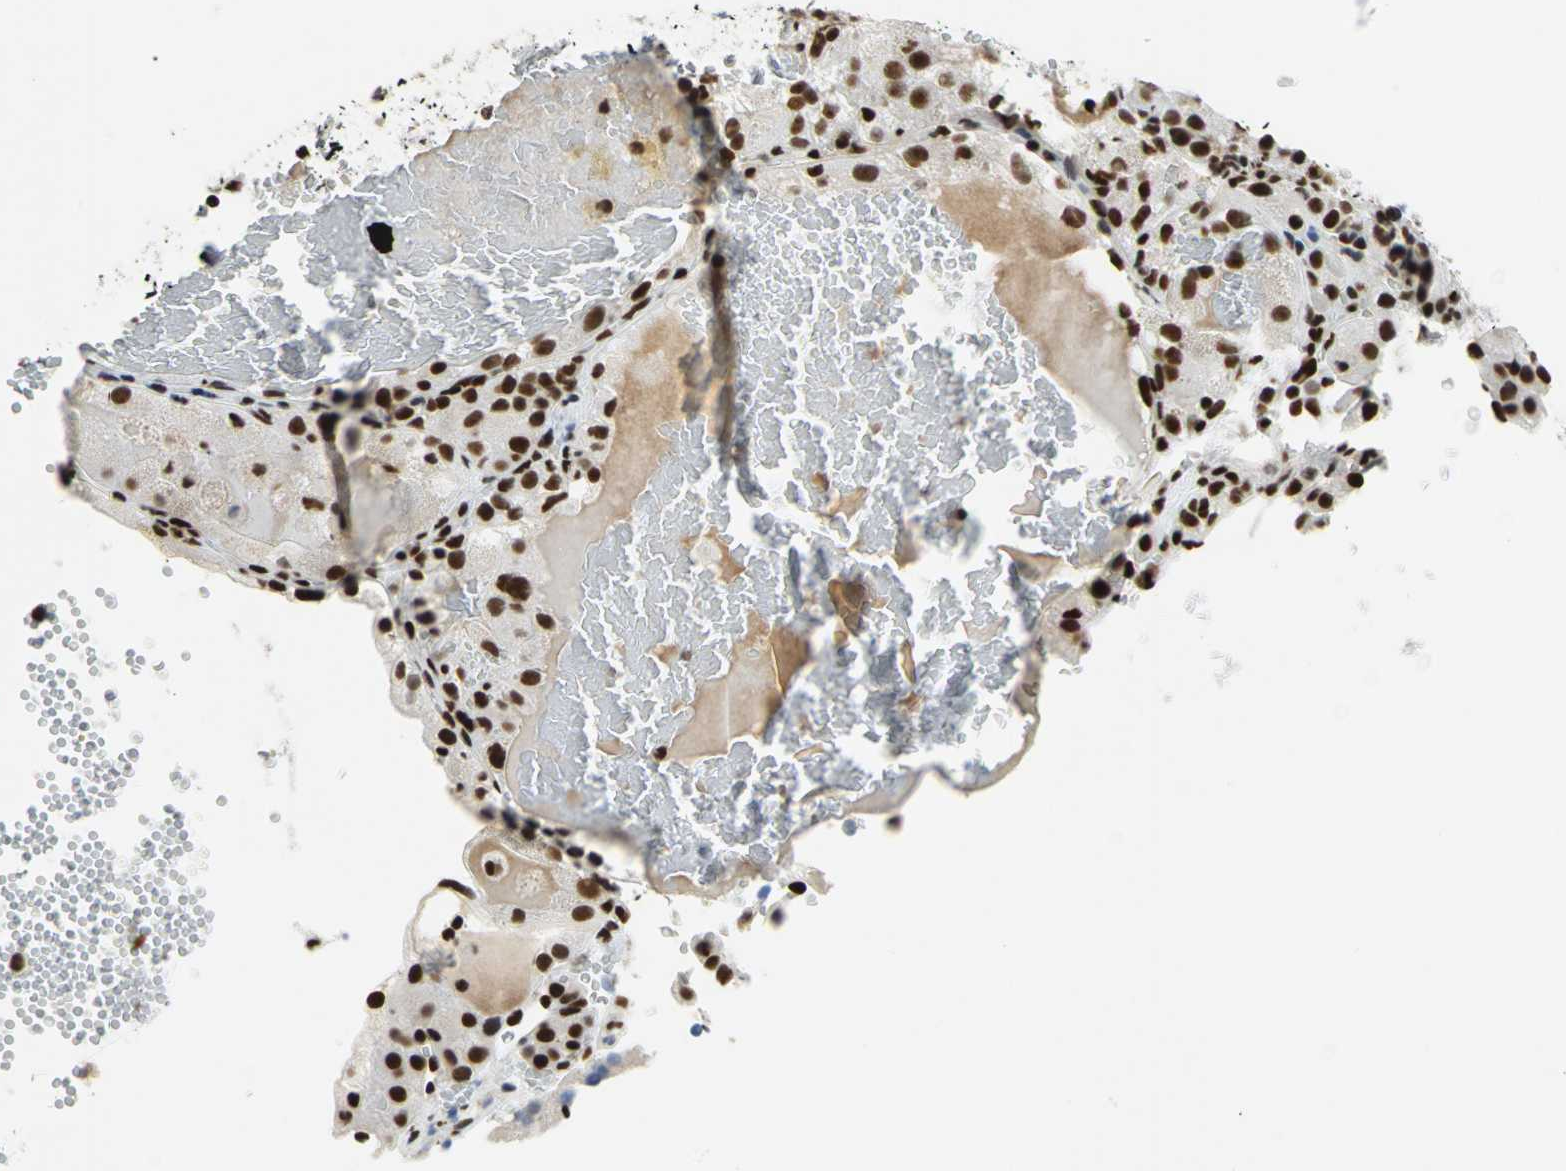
{"staining": {"intensity": "strong", "quantity": ">75%", "location": "nuclear"}, "tissue": "renal cancer", "cell_type": "Tumor cells", "image_type": "cancer", "snomed": [{"axis": "morphology", "description": "Normal tissue, NOS"}, {"axis": "morphology", "description": "Adenocarcinoma, NOS"}, {"axis": "topography", "description": "Kidney"}], "caption": "Immunohistochemistry (IHC) (DAB (3,3'-diaminobenzidine)) staining of human renal cancer (adenocarcinoma) reveals strong nuclear protein positivity in approximately >75% of tumor cells. (DAB IHC with brightfield microscopy, high magnification).", "gene": "HMGB1", "patient": {"sex": "male", "age": 61}}